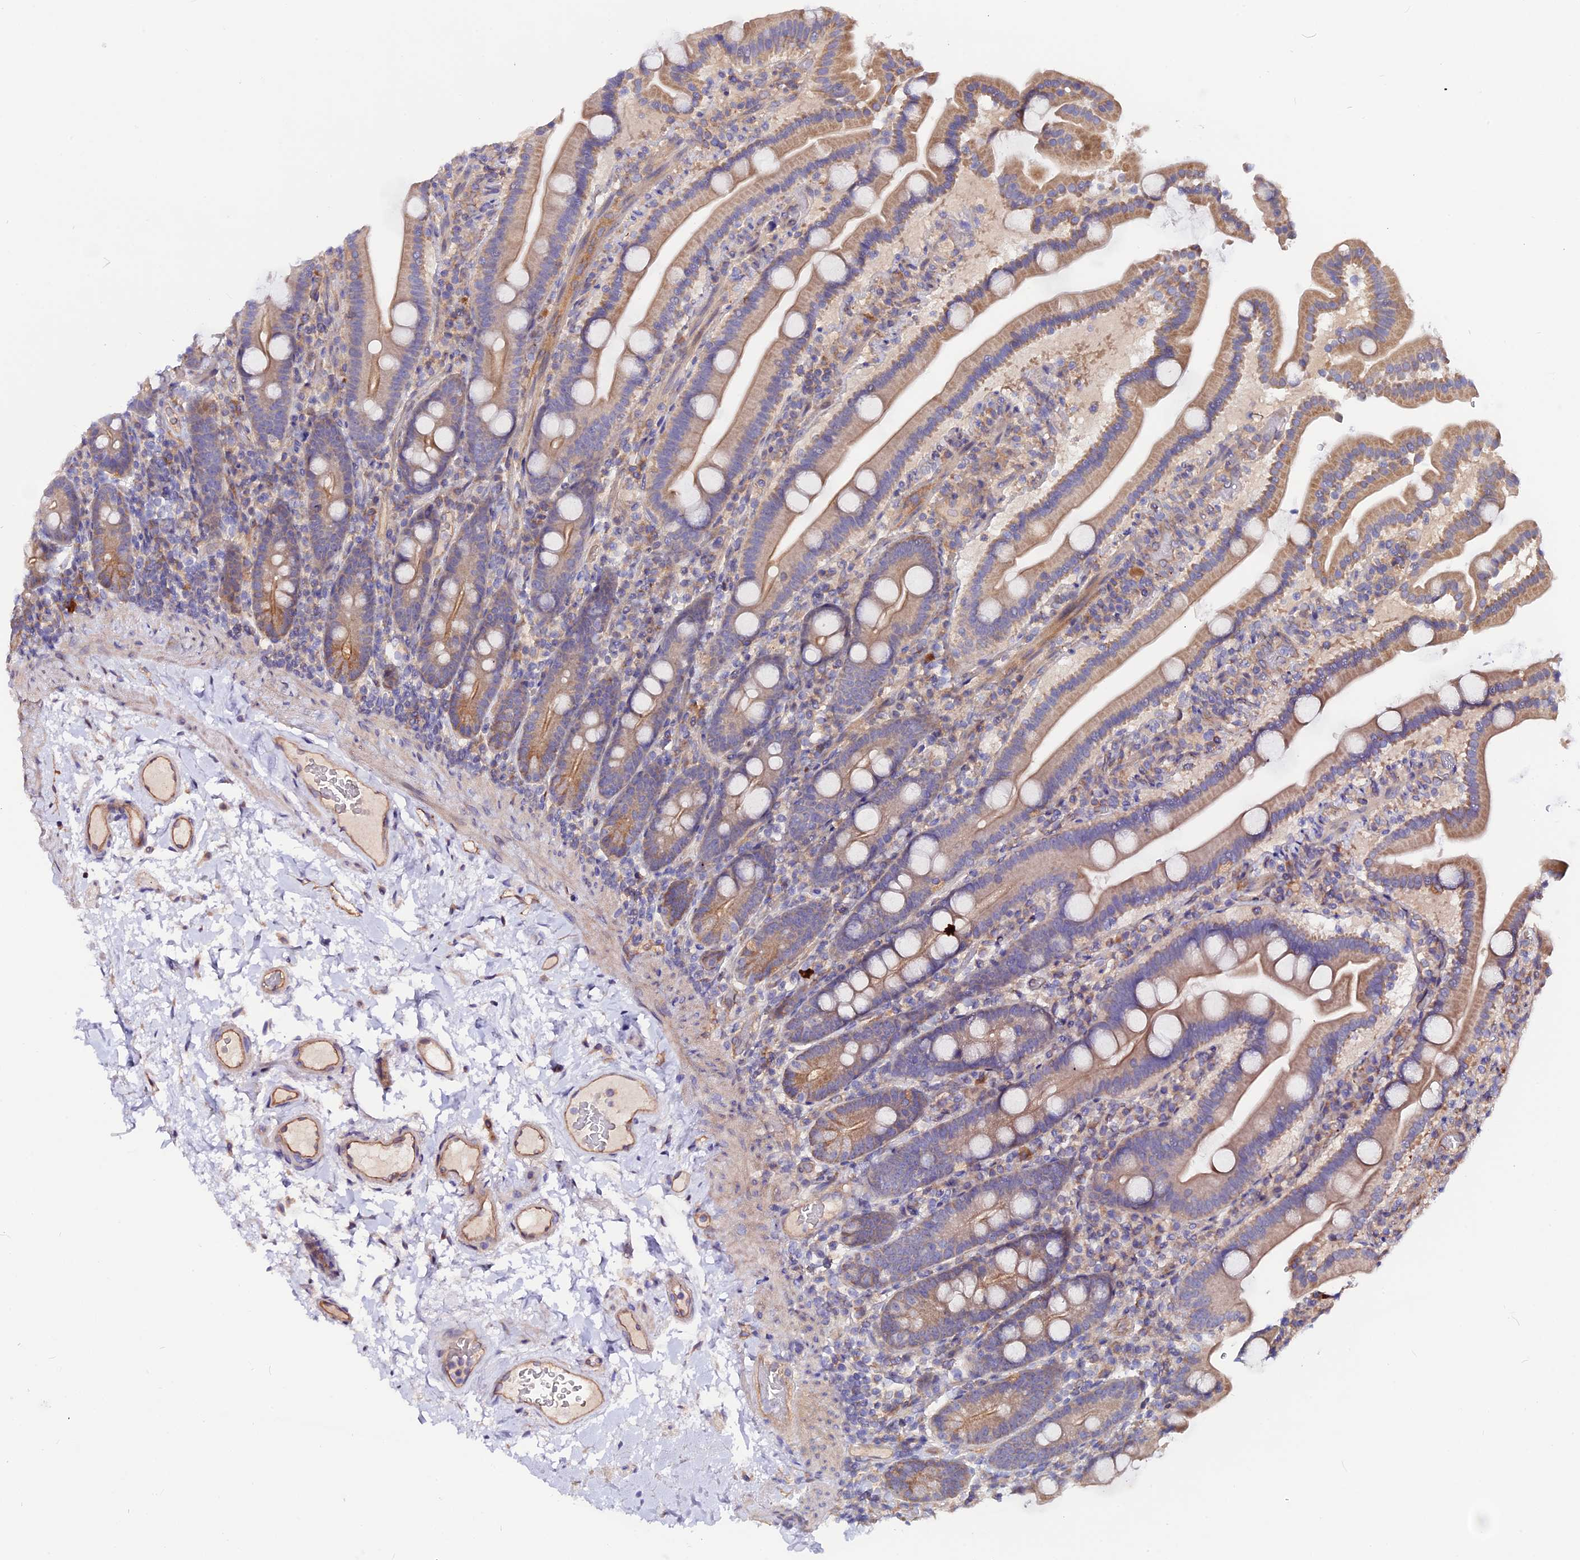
{"staining": {"intensity": "moderate", "quantity": ">75%", "location": "cytoplasmic/membranous"}, "tissue": "duodenum", "cell_type": "Glandular cells", "image_type": "normal", "snomed": [{"axis": "morphology", "description": "Normal tissue, NOS"}, {"axis": "topography", "description": "Duodenum"}], "caption": "Immunohistochemical staining of normal duodenum shows >75% levels of moderate cytoplasmic/membranous protein staining in about >75% of glandular cells.", "gene": "HYCC1", "patient": {"sex": "male", "age": 55}}